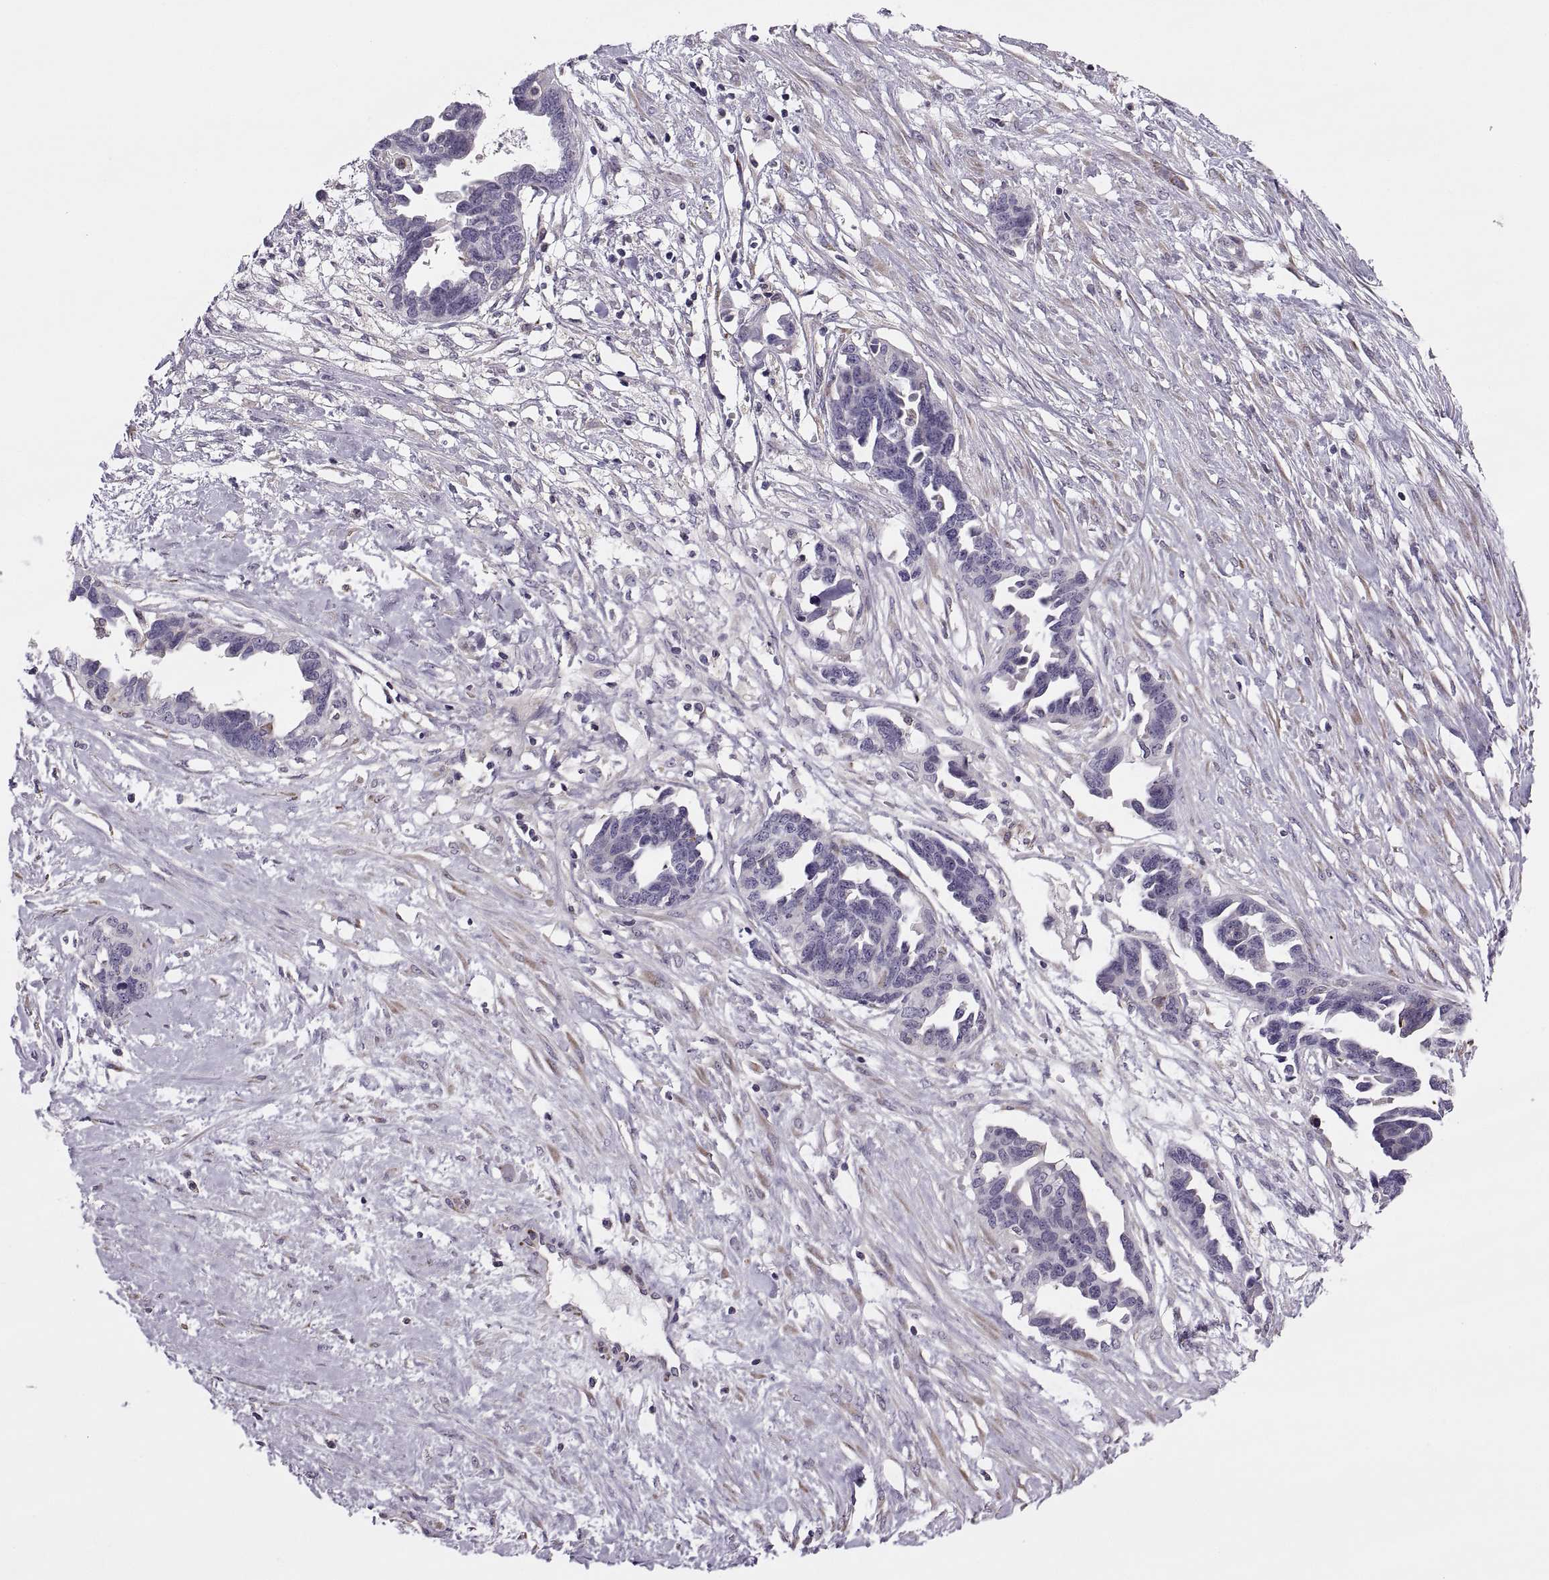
{"staining": {"intensity": "negative", "quantity": "none", "location": "none"}, "tissue": "ovarian cancer", "cell_type": "Tumor cells", "image_type": "cancer", "snomed": [{"axis": "morphology", "description": "Cystadenocarcinoma, serous, NOS"}, {"axis": "topography", "description": "Ovary"}], "caption": "DAB immunohistochemical staining of human ovarian serous cystadenocarcinoma displays no significant expression in tumor cells.", "gene": "LETM2", "patient": {"sex": "female", "age": 69}}